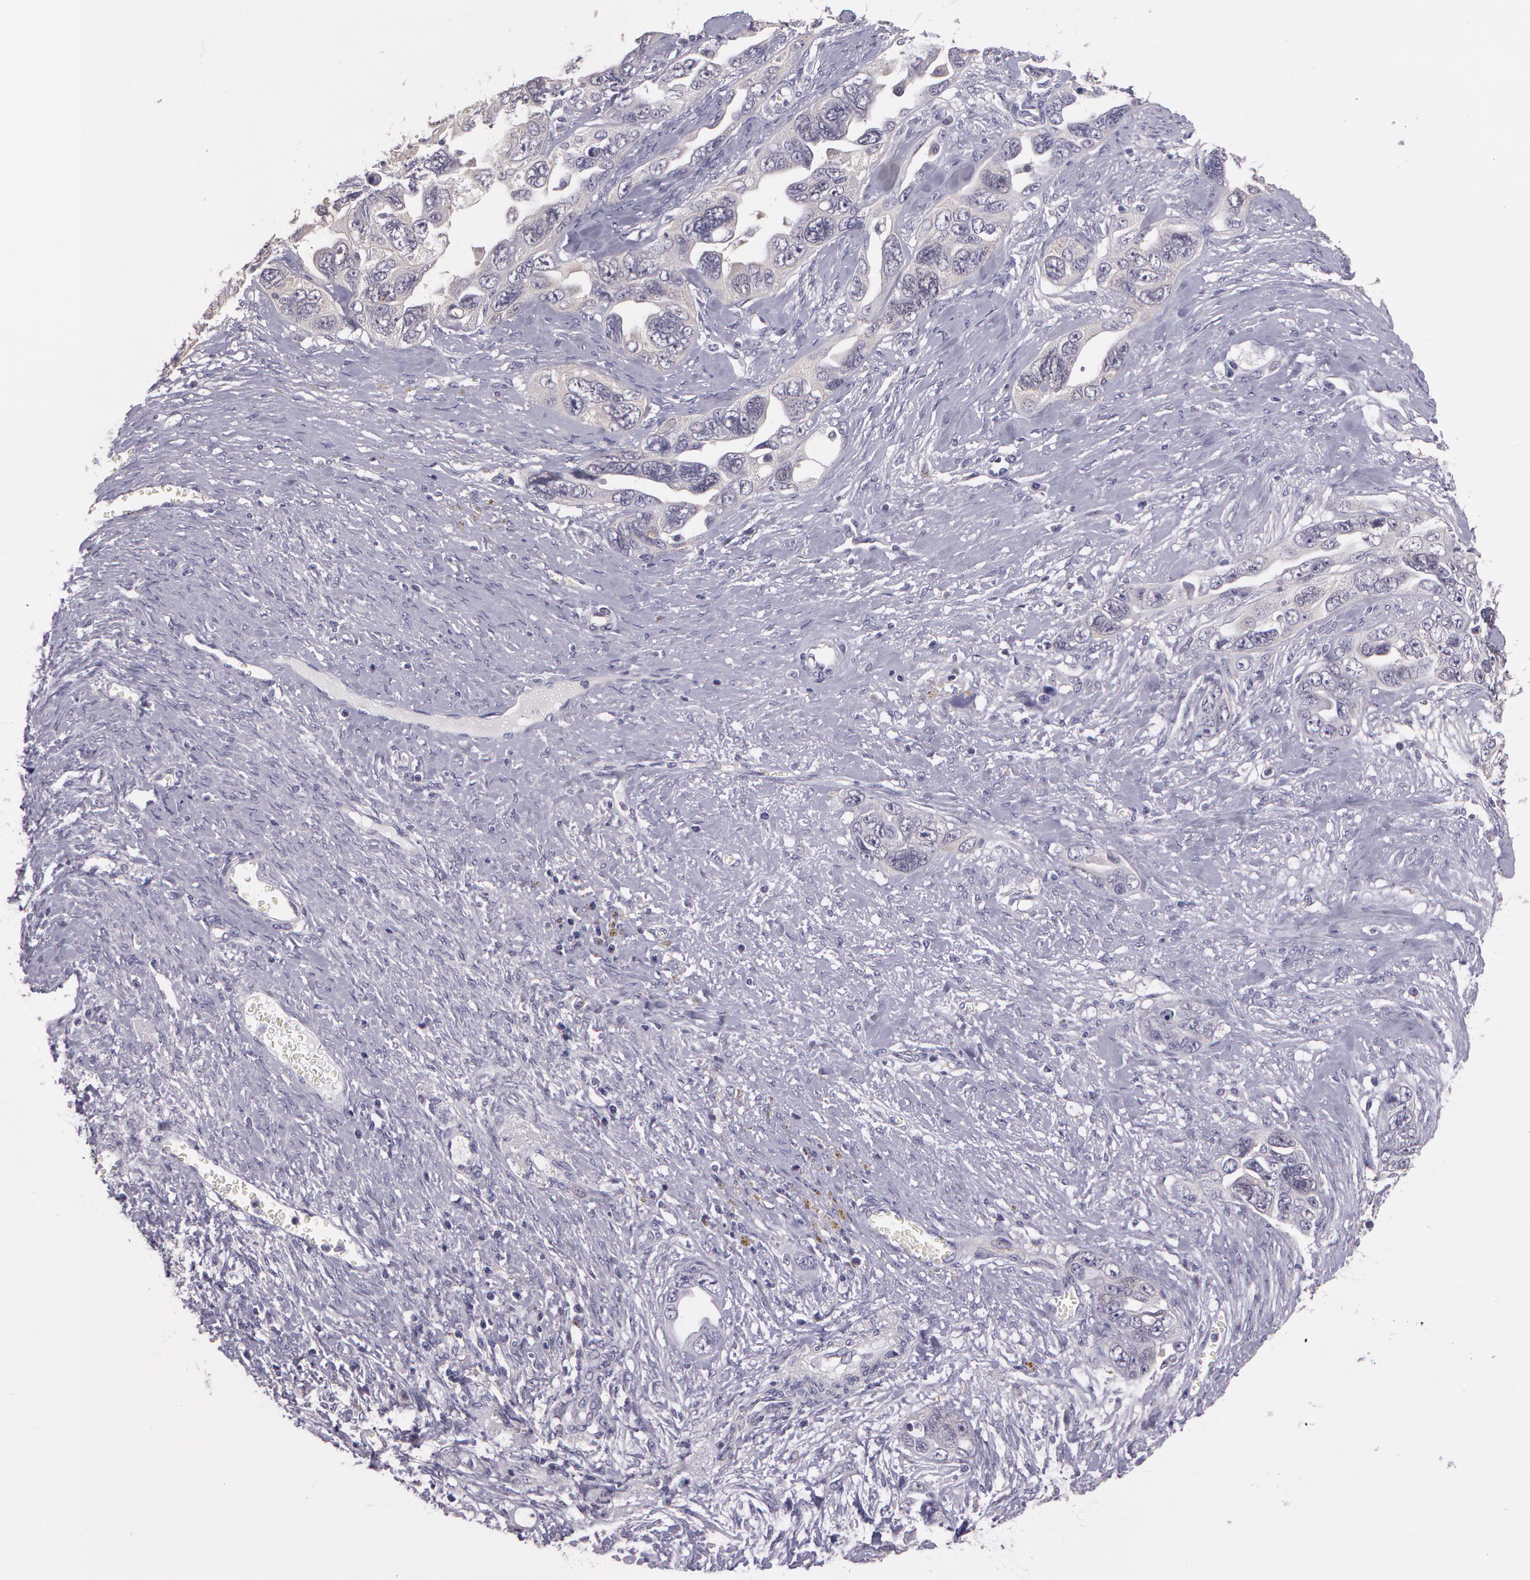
{"staining": {"intensity": "negative", "quantity": "none", "location": "none"}, "tissue": "ovarian cancer", "cell_type": "Tumor cells", "image_type": "cancer", "snomed": [{"axis": "morphology", "description": "Cystadenocarcinoma, serous, NOS"}, {"axis": "topography", "description": "Ovary"}], "caption": "Tumor cells show no significant protein positivity in ovarian serous cystadenocarcinoma.", "gene": "G2E3", "patient": {"sex": "female", "age": 63}}